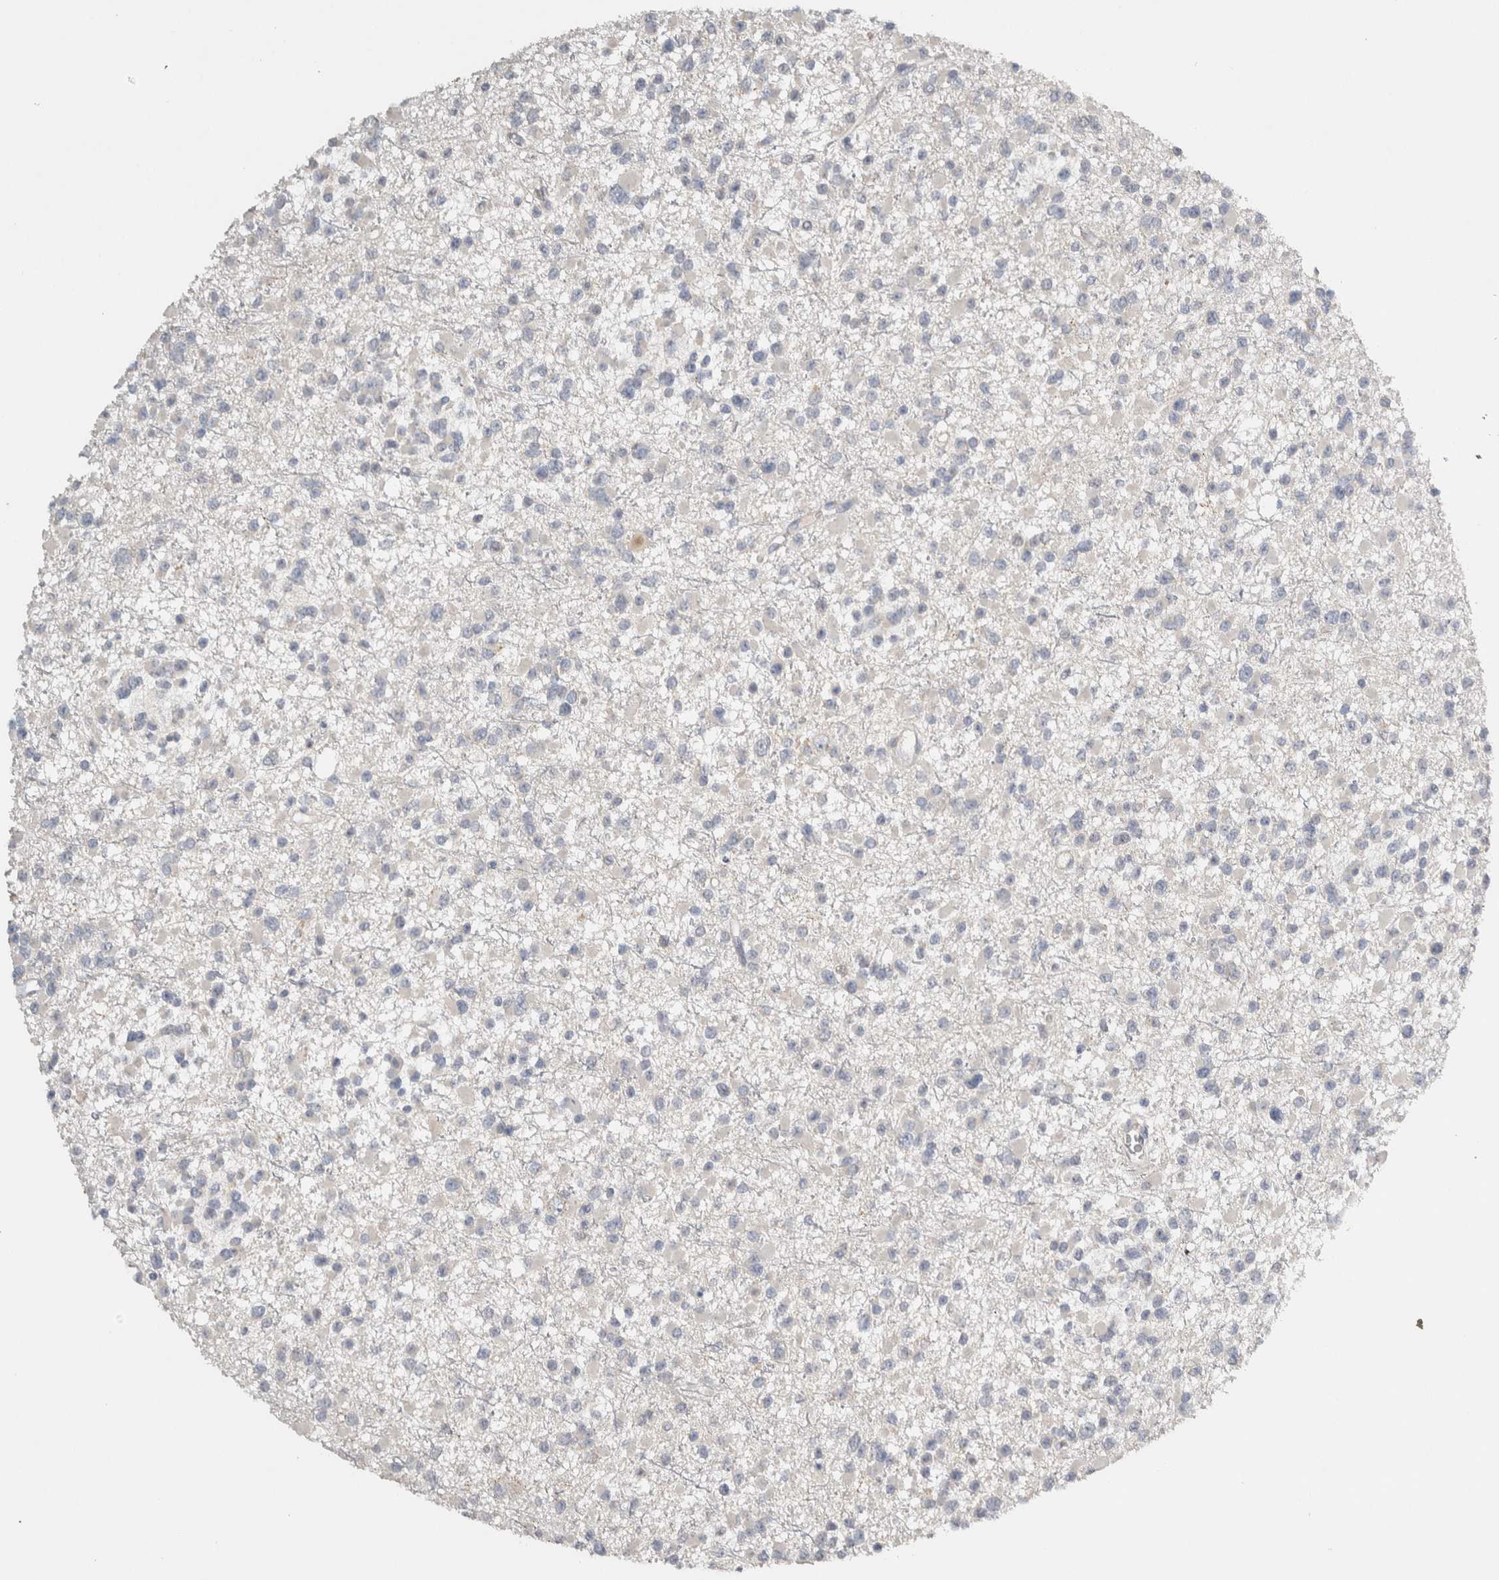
{"staining": {"intensity": "negative", "quantity": "none", "location": "none"}, "tissue": "glioma", "cell_type": "Tumor cells", "image_type": "cancer", "snomed": [{"axis": "morphology", "description": "Glioma, malignant, Low grade"}, {"axis": "topography", "description": "Brain"}], "caption": "Immunohistochemistry (IHC) image of neoplastic tissue: malignant glioma (low-grade) stained with DAB shows no significant protein staining in tumor cells.", "gene": "EIF3H", "patient": {"sex": "female", "age": 22}}